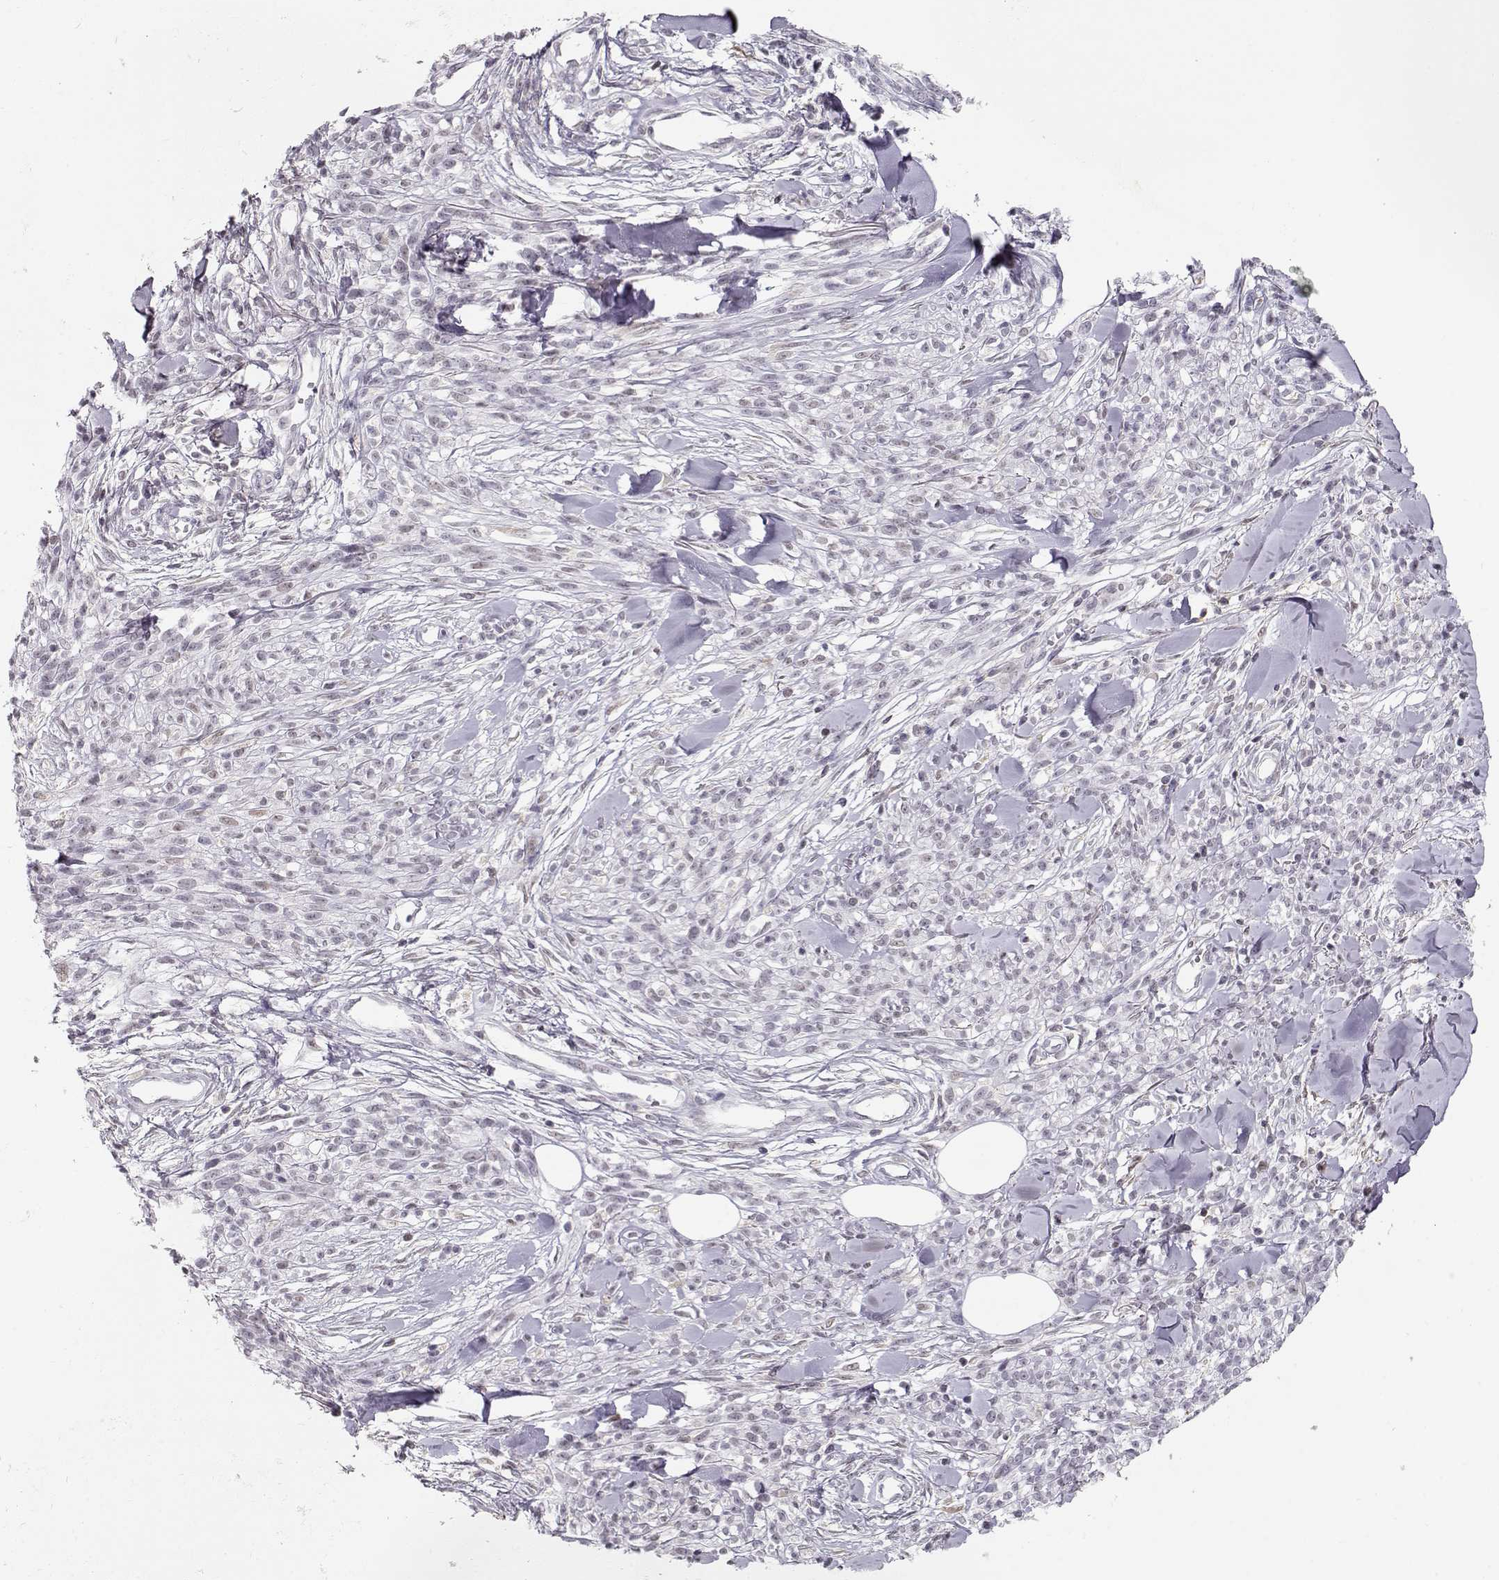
{"staining": {"intensity": "negative", "quantity": "none", "location": "none"}, "tissue": "melanoma", "cell_type": "Tumor cells", "image_type": "cancer", "snomed": [{"axis": "morphology", "description": "Malignant melanoma, NOS"}, {"axis": "topography", "description": "Skin"}, {"axis": "topography", "description": "Skin of trunk"}], "caption": "Immunohistochemistry histopathology image of neoplastic tissue: malignant melanoma stained with DAB demonstrates no significant protein positivity in tumor cells.", "gene": "TEPP", "patient": {"sex": "male", "age": 74}}